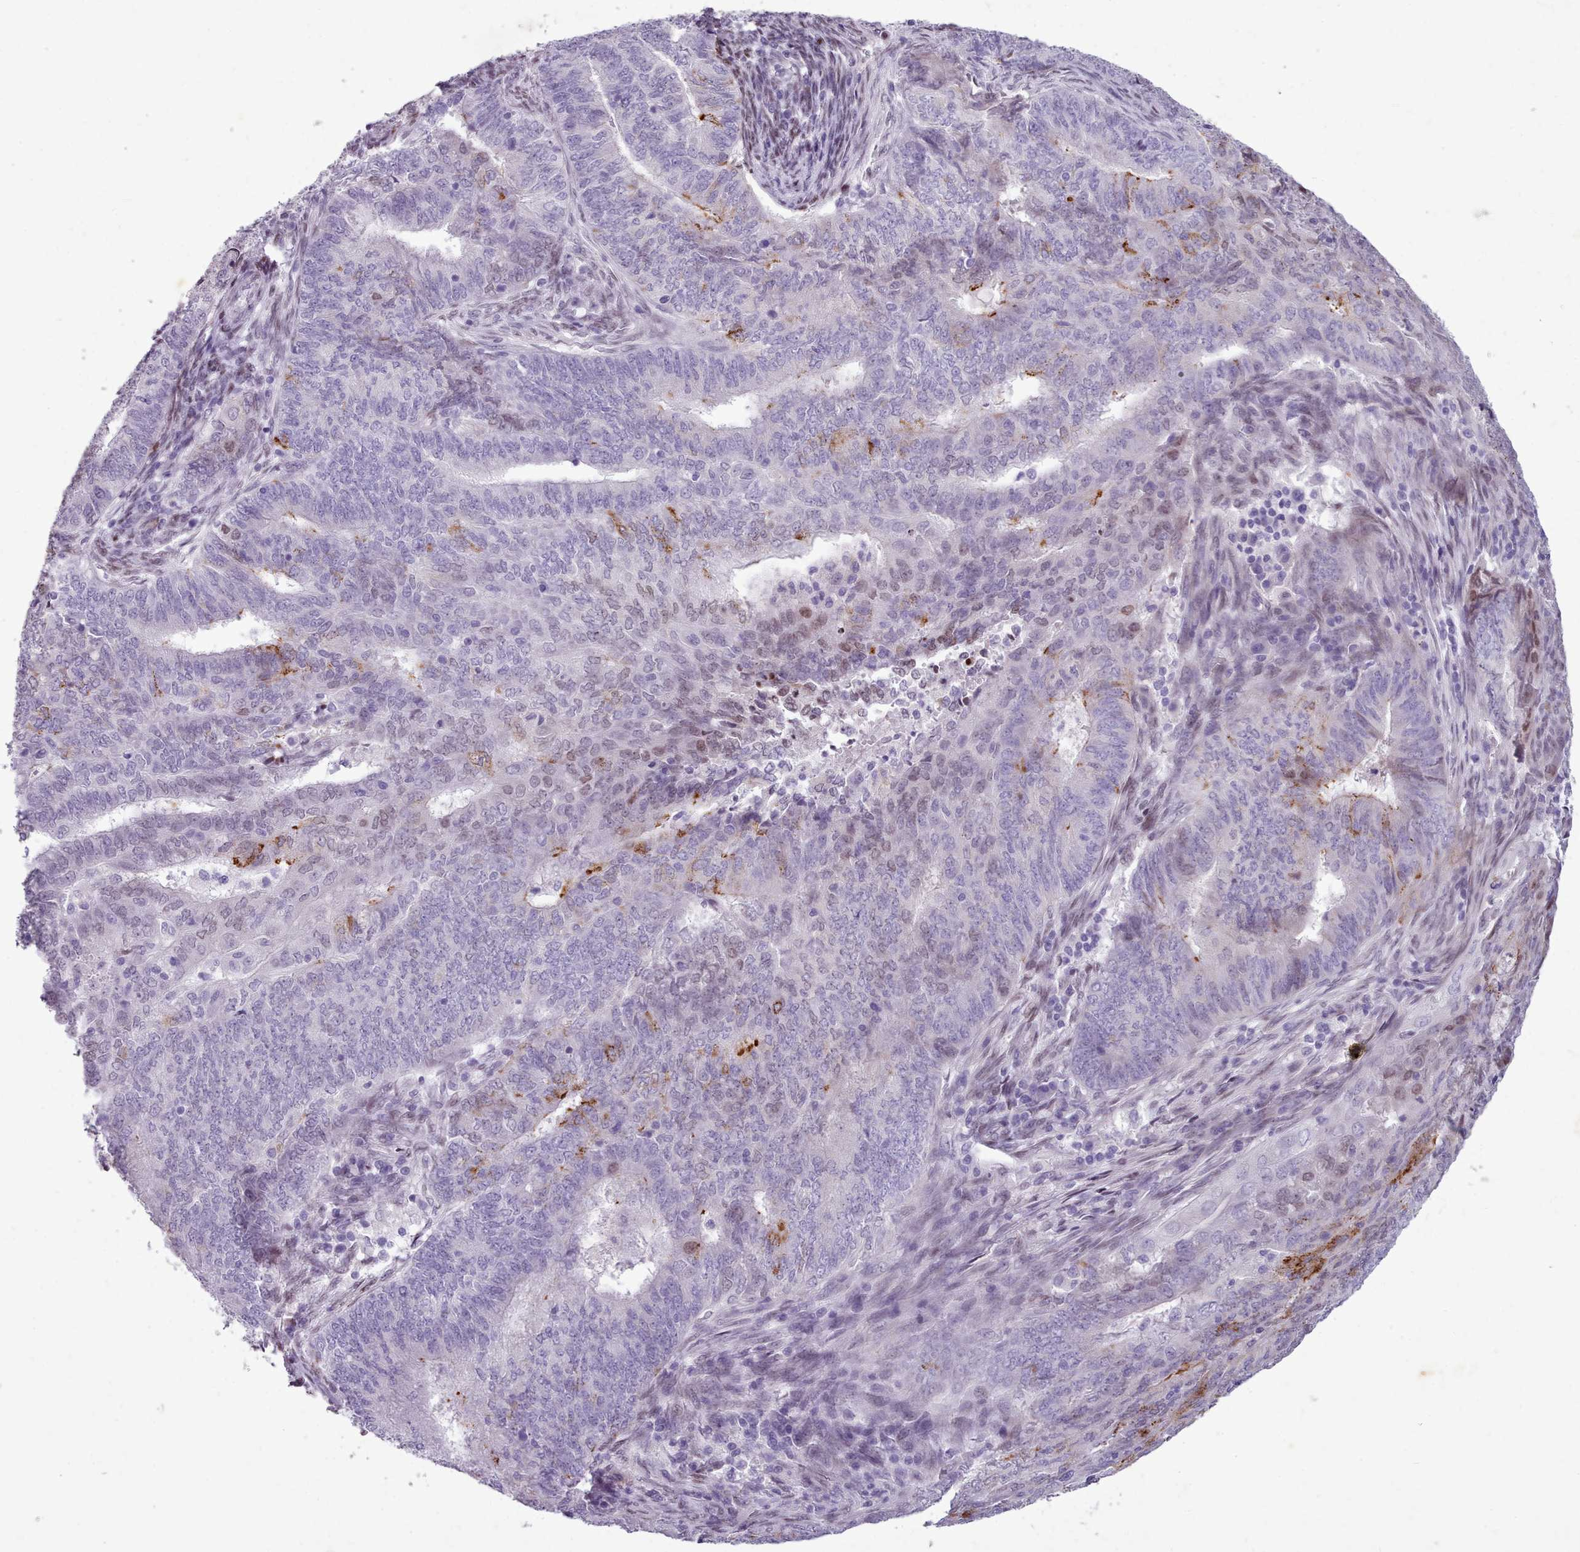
{"staining": {"intensity": "strong", "quantity": "<25%", "location": "cytoplasmic/membranous"}, "tissue": "endometrial cancer", "cell_type": "Tumor cells", "image_type": "cancer", "snomed": [{"axis": "morphology", "description": "Adenocarcinoma, NOS"}, {"axis": "topography", "description": "Endometrium"}], "caption": "Immunohistochemical staining of adenocarcinoma (endometrial) reveals strong cytoplasmic/membranous protein staining in about <25% of tumor cells.", "gene": "KCNT2", "patient": {"sex": "female", "age": 62}}